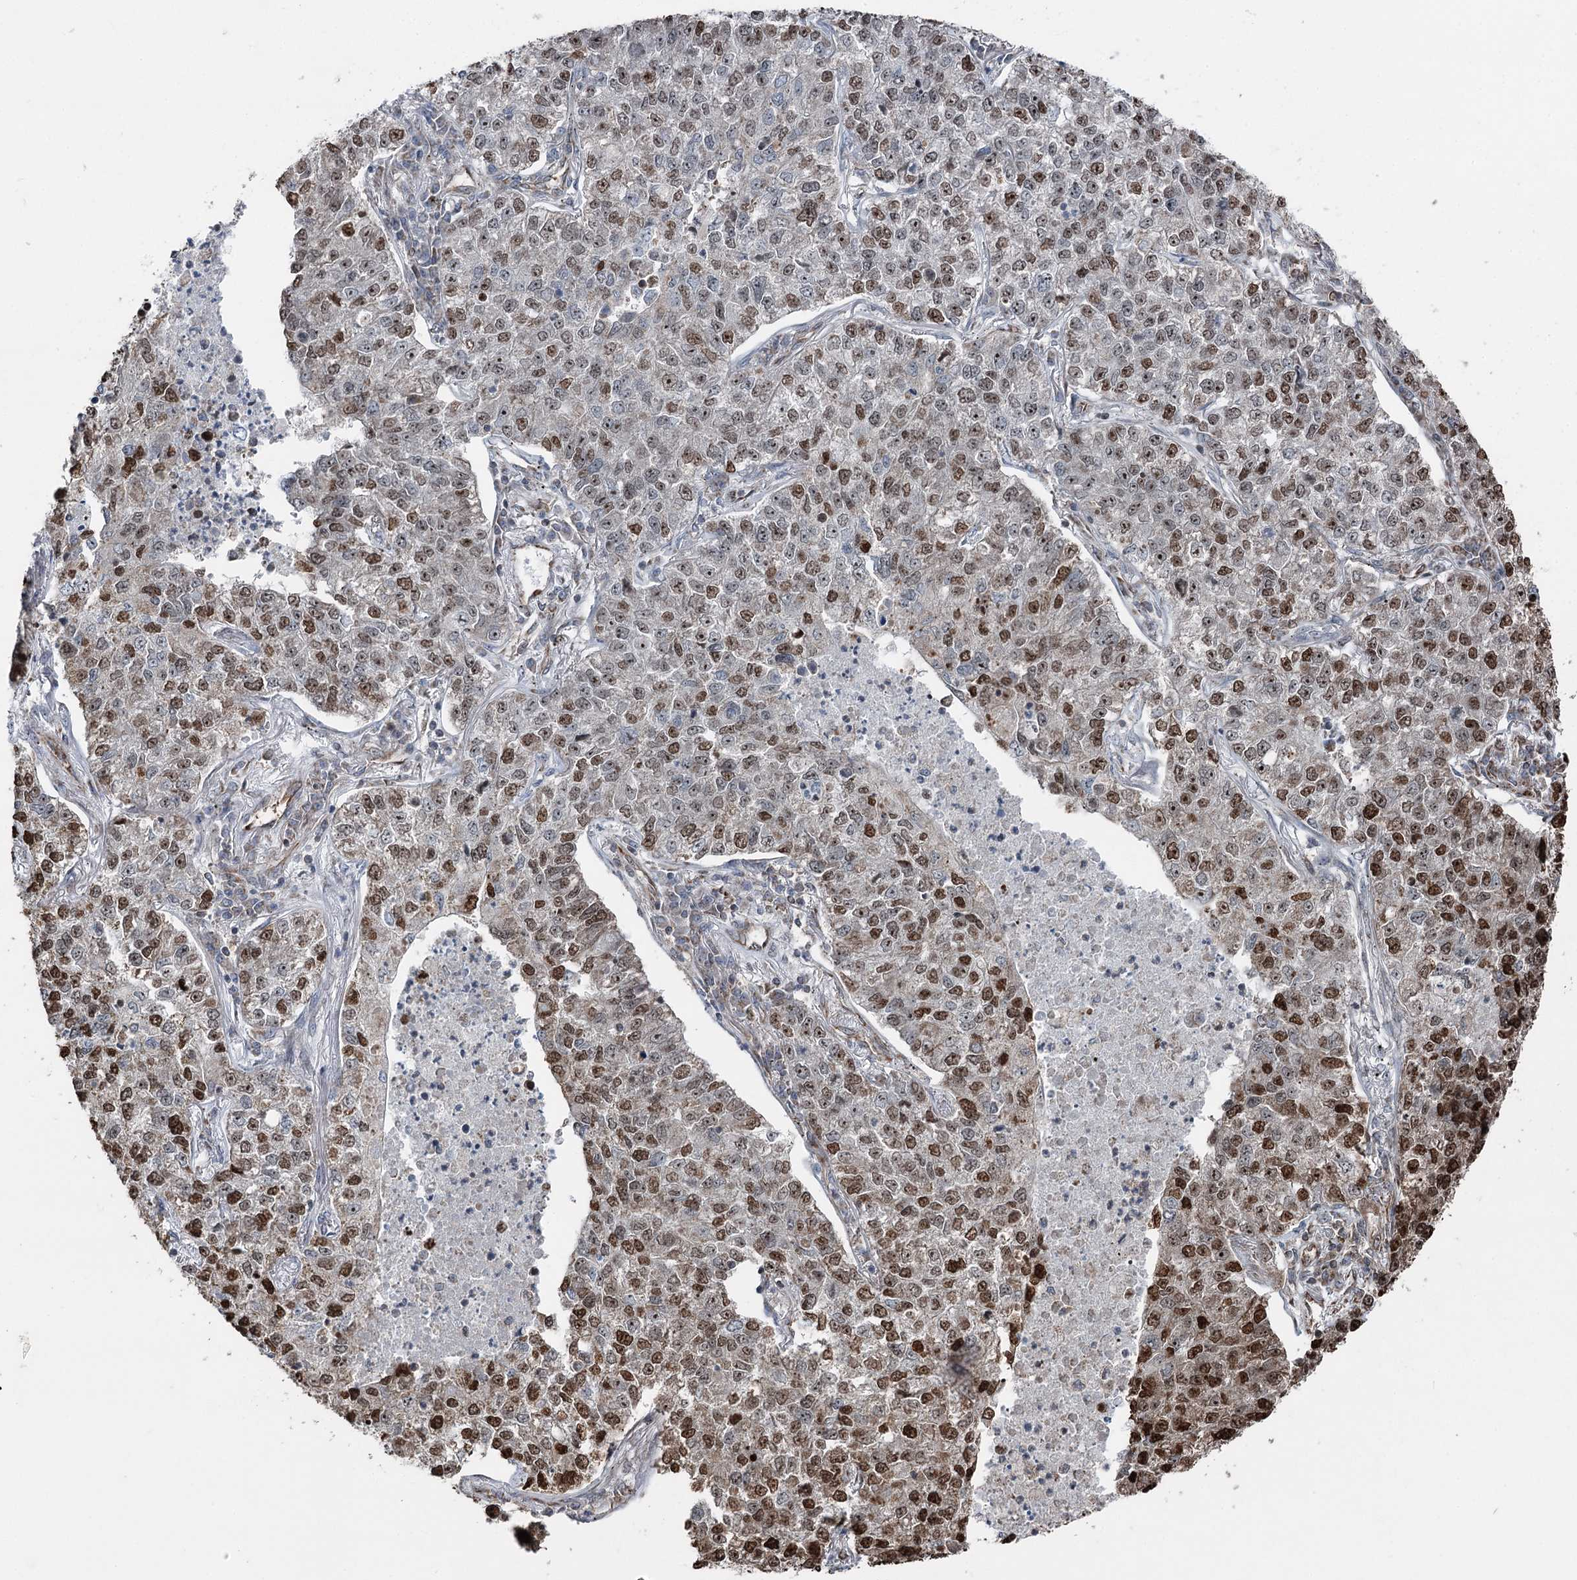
{"staining": {"intensity": "moderate", "quantity": ">75%", "location": "nuclear"}, "tissue": "lung cancer", "cell_type": "Tumor cells", "image_type": "cancer", "snomed": [{"axis": "morphology", "description": "Adenocarcinoma, NOS"}, {"axis": "topography", "description": "Lung"}], "caption": "This is a micrograph of immunohistochemistry staining of lung adenocarcinoma, which shows moderate staining in the nuclear of tumor cells.", "gene": "STEEP1", "patient": {"sex": "male", "age": 49}}